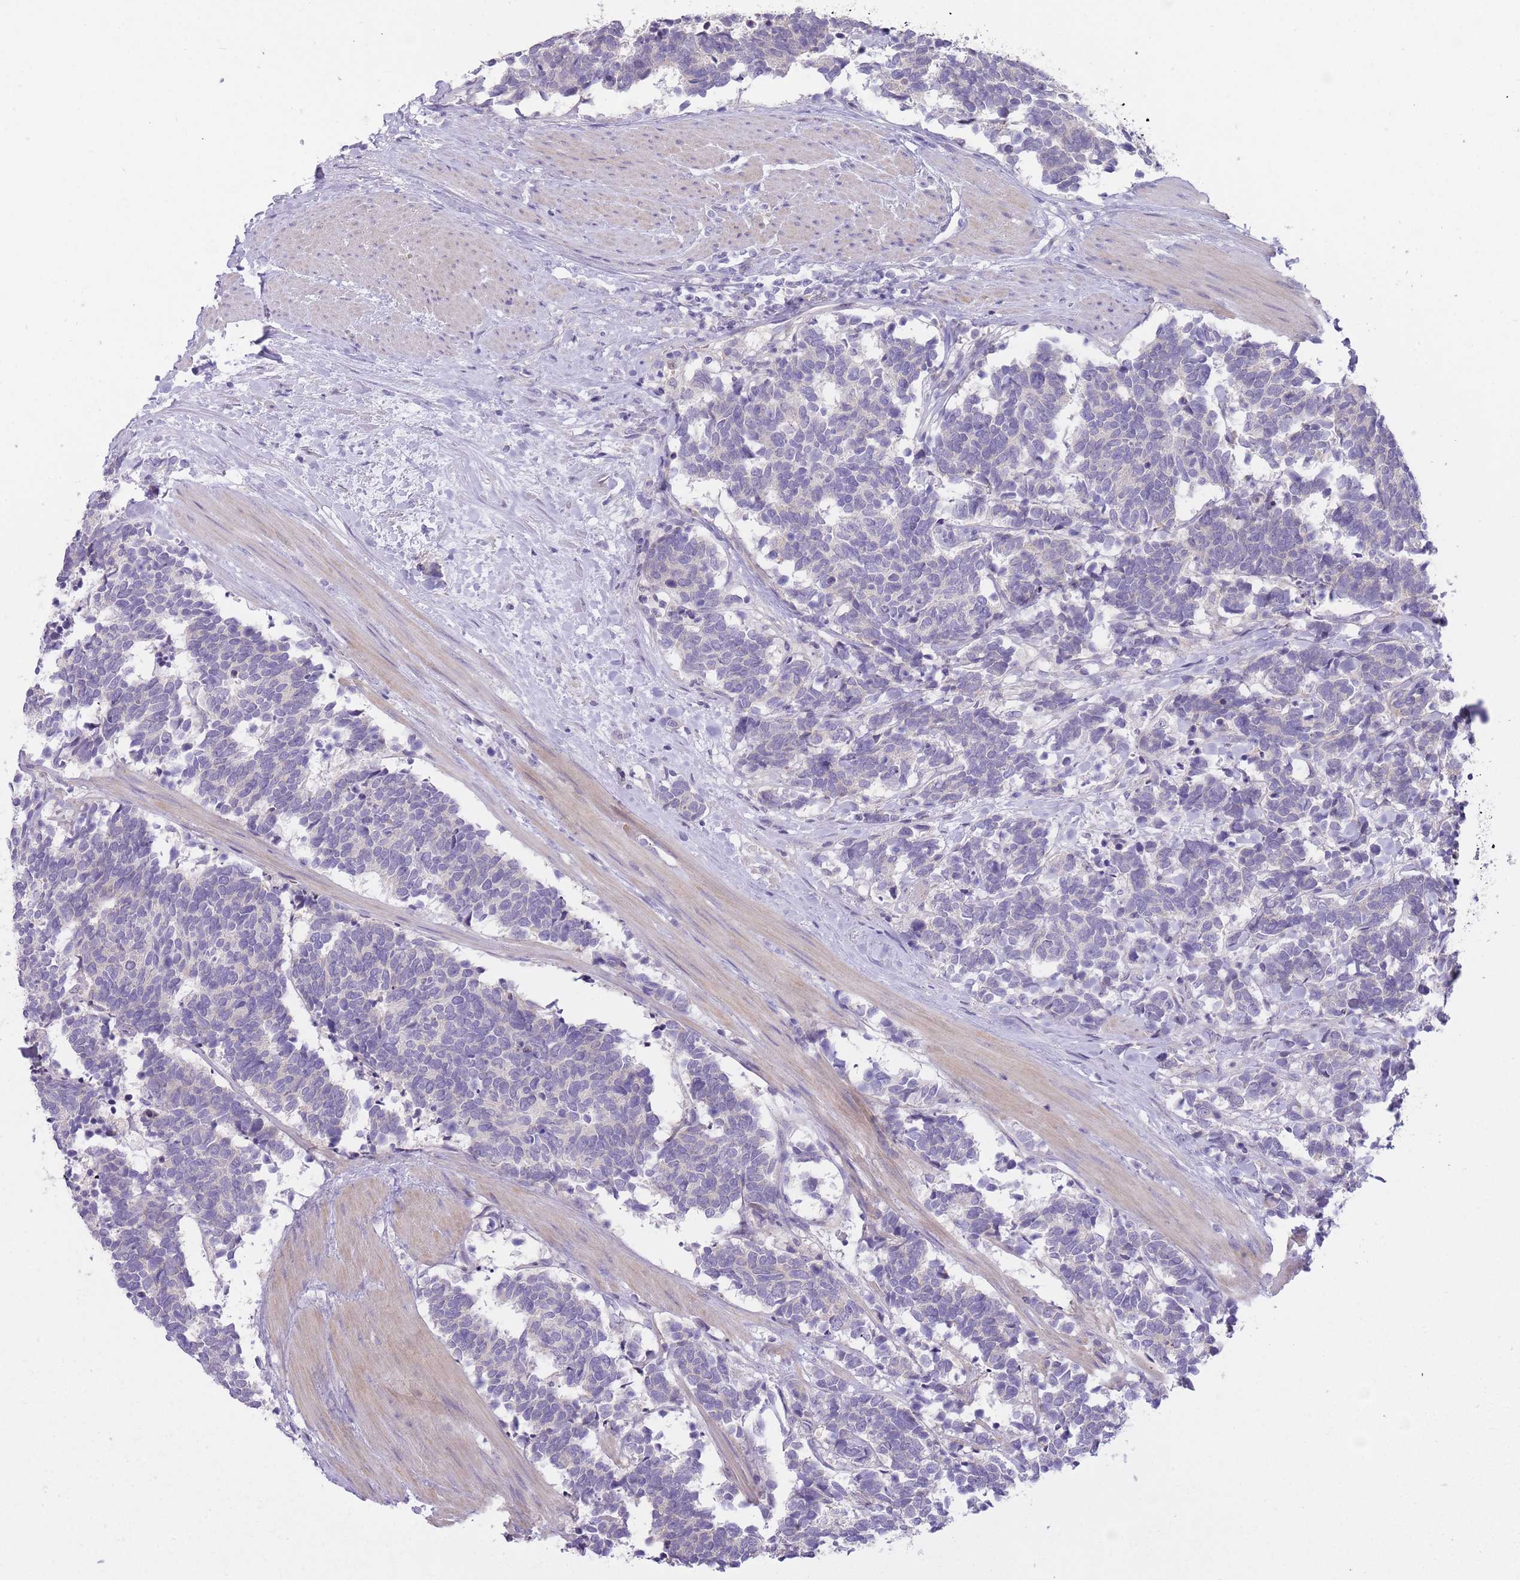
{"staining": {"intensity": "negative", "quantity": "none", "location": "none"}, "tissue": "carcinoid", "cell_type": "Tumor cells", "image_type": "cancer", "snomed": [{"axis": "morphology", "description": "Carcinoma, NOS"}, {"axis": "morphology", "description": "Carcinoid, malignant, NOS"}, {"axis": "topography", "description": "Prostate"}], "caption": "DAB (3,3'-diaminobenzidine) immunohistochemical staining of carcinoid displays no significant expression in tumor cells. (DAB immunohistochemistry, high magnification).", "gene": "OR11H12", "patient": {"sex": "male", "age": 57}}